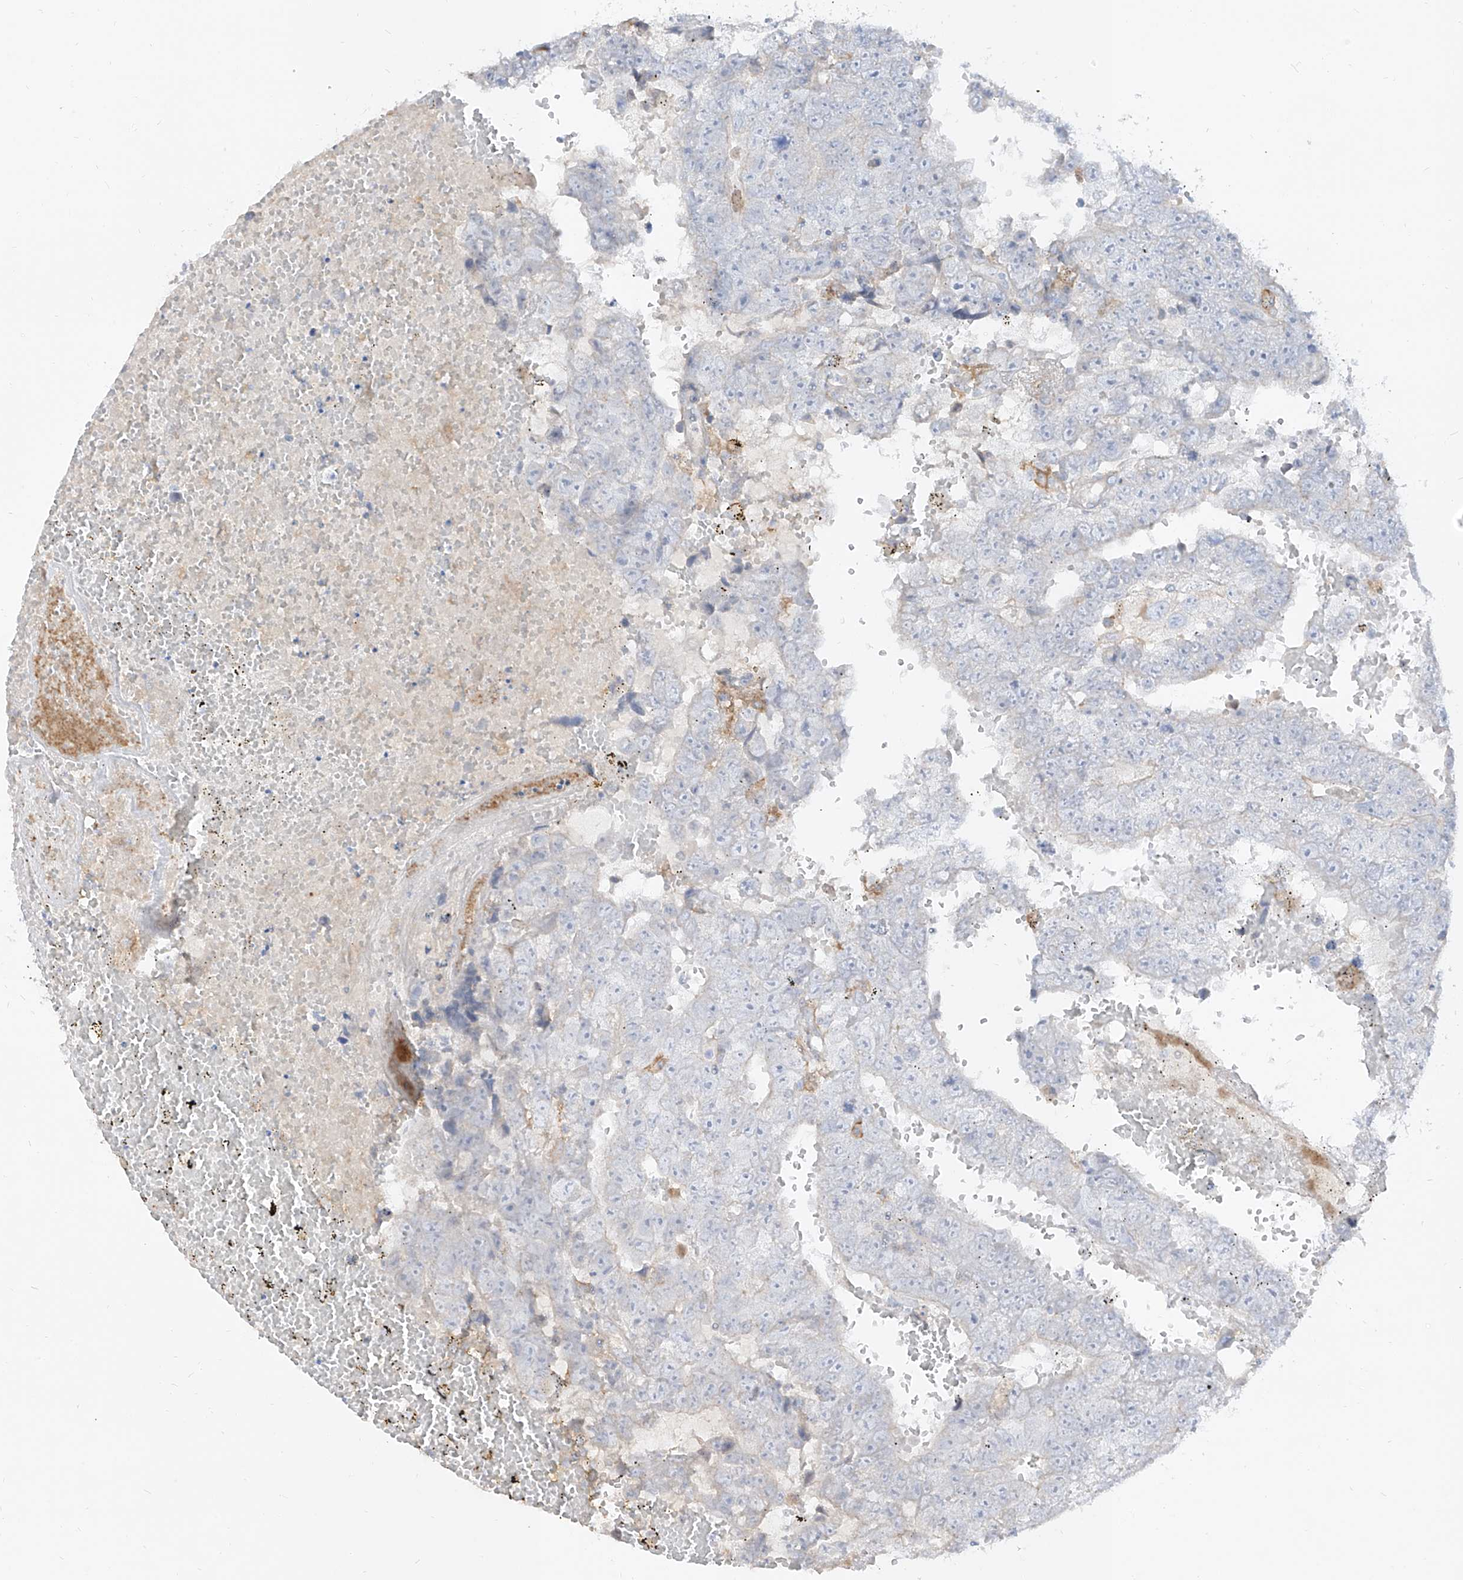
{"staining": {"intensity": "negative", "quantity": "none", "location": "none"}, "tissue": "testis cancer", "cell_type": "Tumor cells", "image_type": "cancer", "snomed": [{"axis": "morphology", "description": "Carcinoma, Embryonal, NOS"}, {"axis": "topography", "description": "Testis"}], "caption": "Micrograph shows no protein positivity in tumor cells of testis embryonal carcinoma tissue. (DAB immunohistochemistry (IHC), high magnification).", "gene": "RBFOX3", "patient": {"sex": "male", "age": 25}}